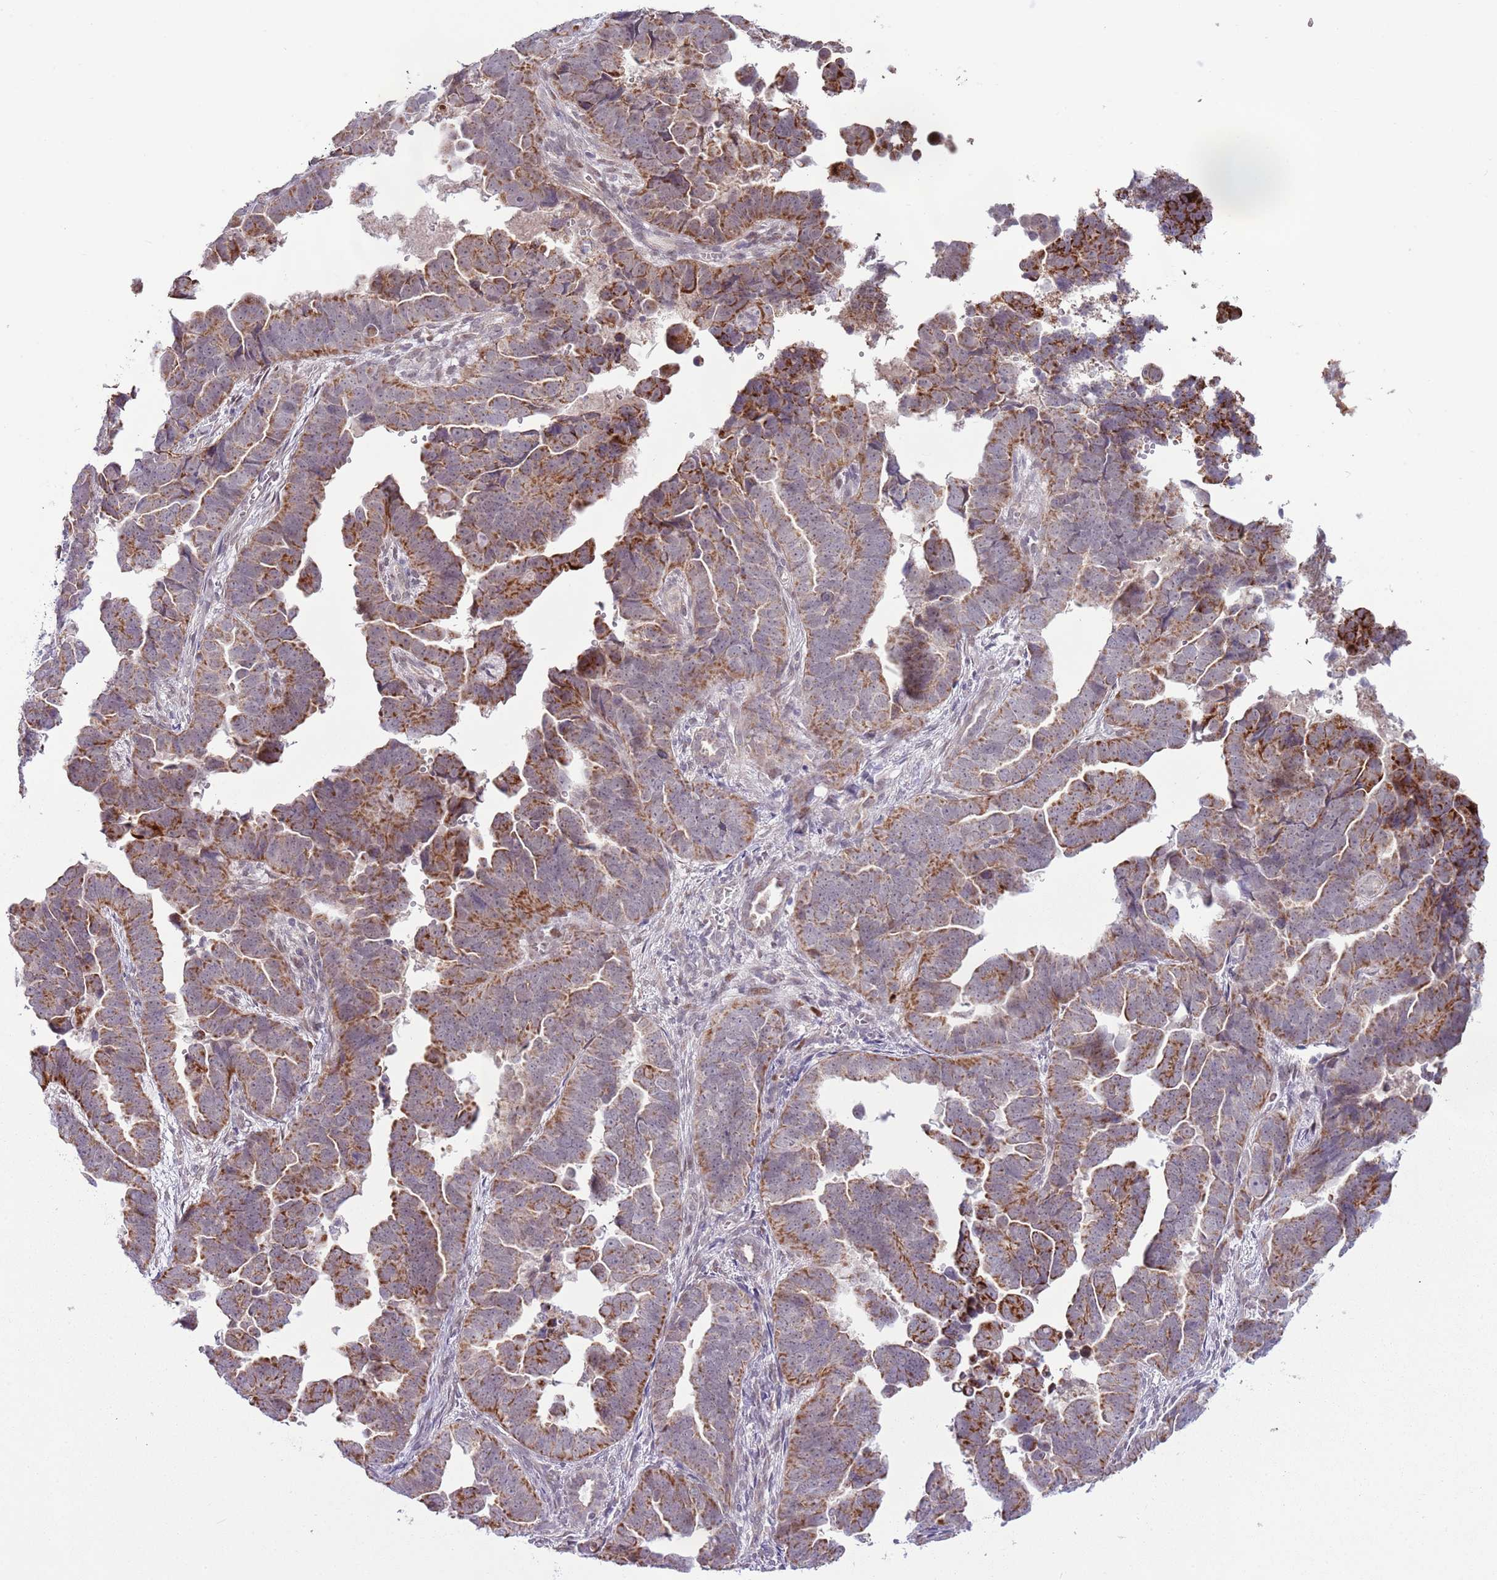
{"staining": {"intensity": "moderate", "quantity": ">75%", "location": "cytoplasmic/membranous"}, "tissue": "endometrial cancer", "cell_type": "Tumor cells", "image_type": "cancer", "snomed": [{"axis": "morphology", "description": "Adenocarcinoma, NOS"}, {"axis": "topography", "description": "Endometrium"}], "caption": "Endometrial cancer tissue demonstrates moderate cytoplasmic/membranous staining in about >75% of tumor cells", "gene": "MLLT11", "patient": {"sex": "female", "age": 75}}